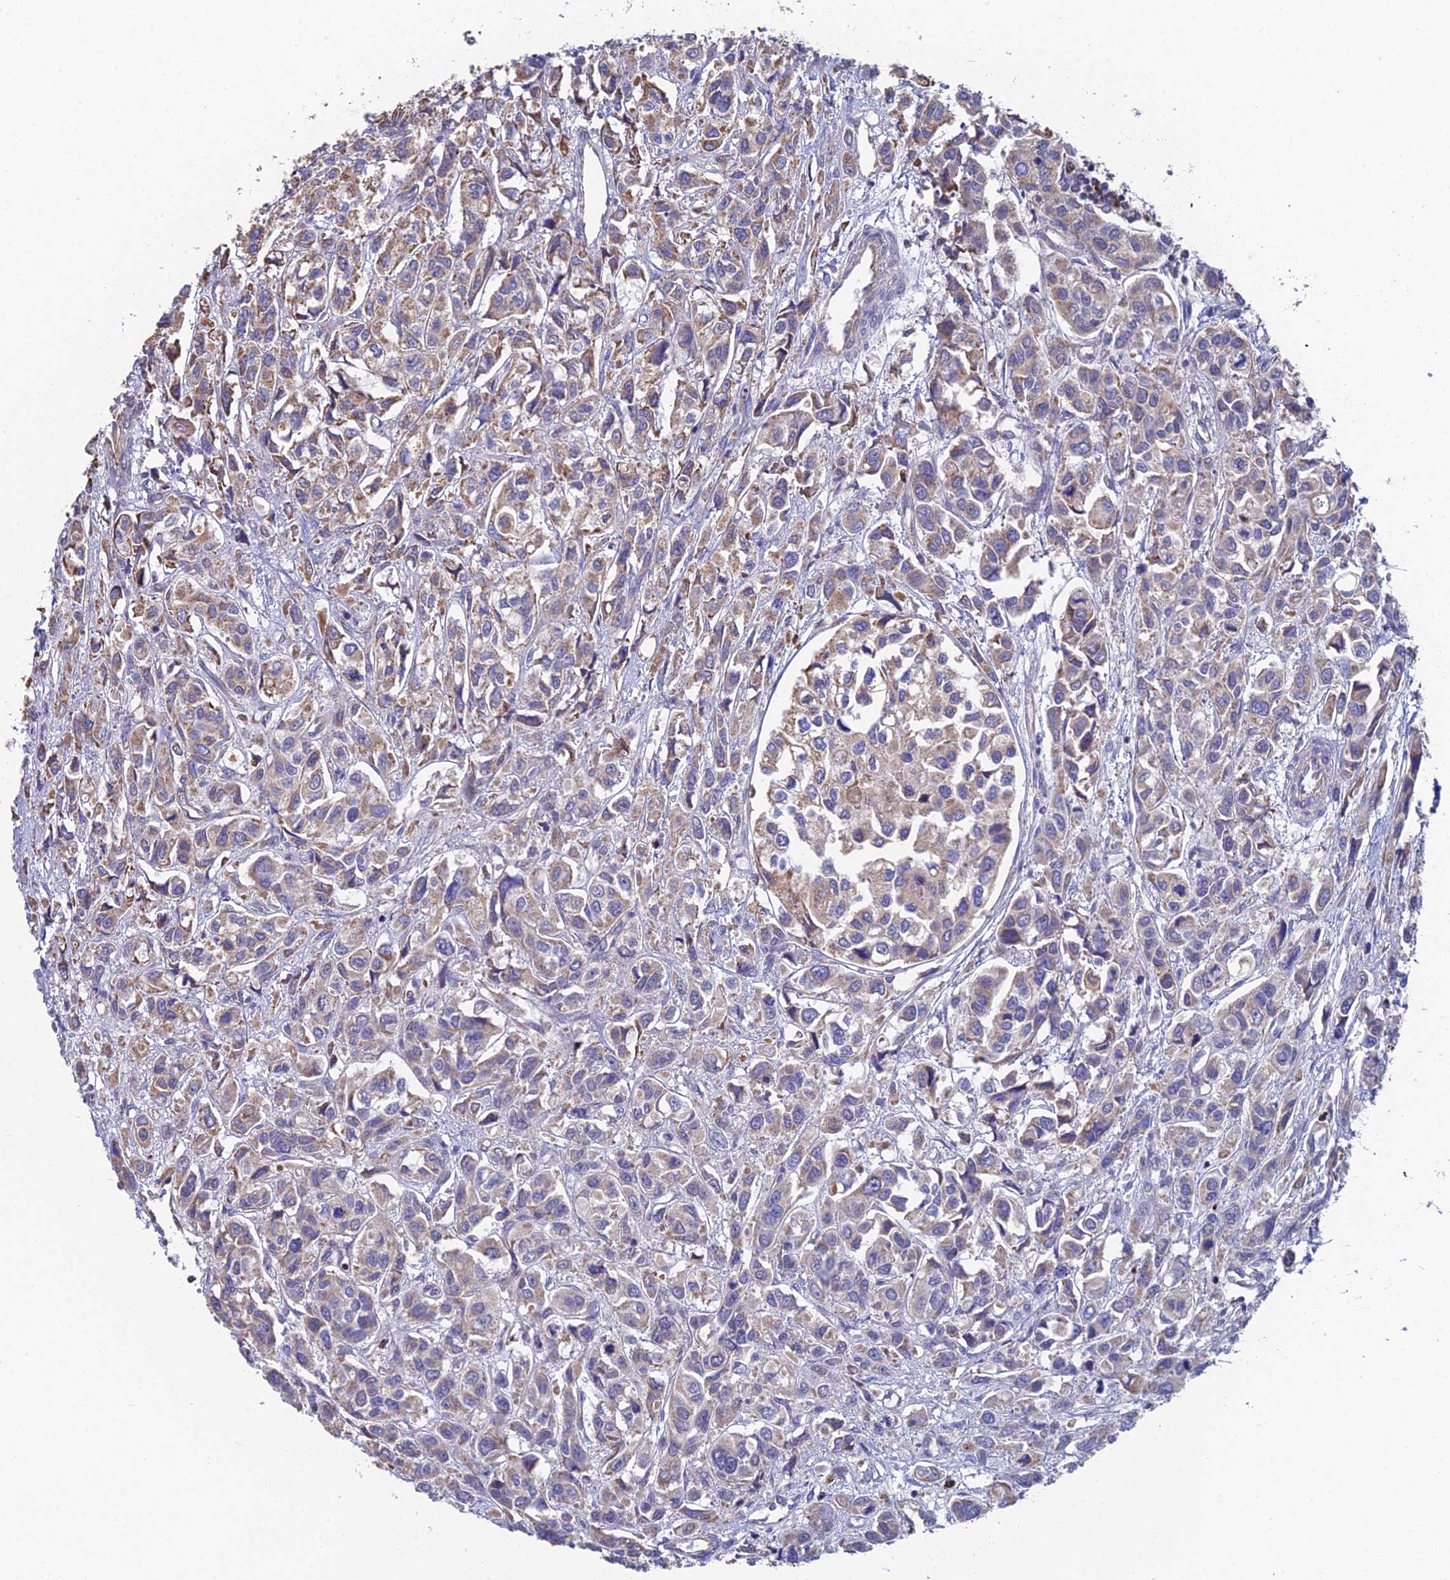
{"staining": {"intensity": "weak", "quantity": "25%-75%", "location": "cytoplasmic/membranous"}, "tissue": "urothelial cancer", "cell_type": "Tumor cells", "image_type": "cancer", "snomed": [{"axis": "morphology", "description": "Urothelial carcinoma, High grade"}, {"axis": "topography", "description": "Urinary bladder"}], "caption": "About 25%-75% of tumor cells in urothelial cancer exhibit weak cytoplasmic/membranous protein positivity as visualized by brown immunohistochemical staining.", "gene": "SPOCK2", "patient": {"sex": "male", "age": 67}}